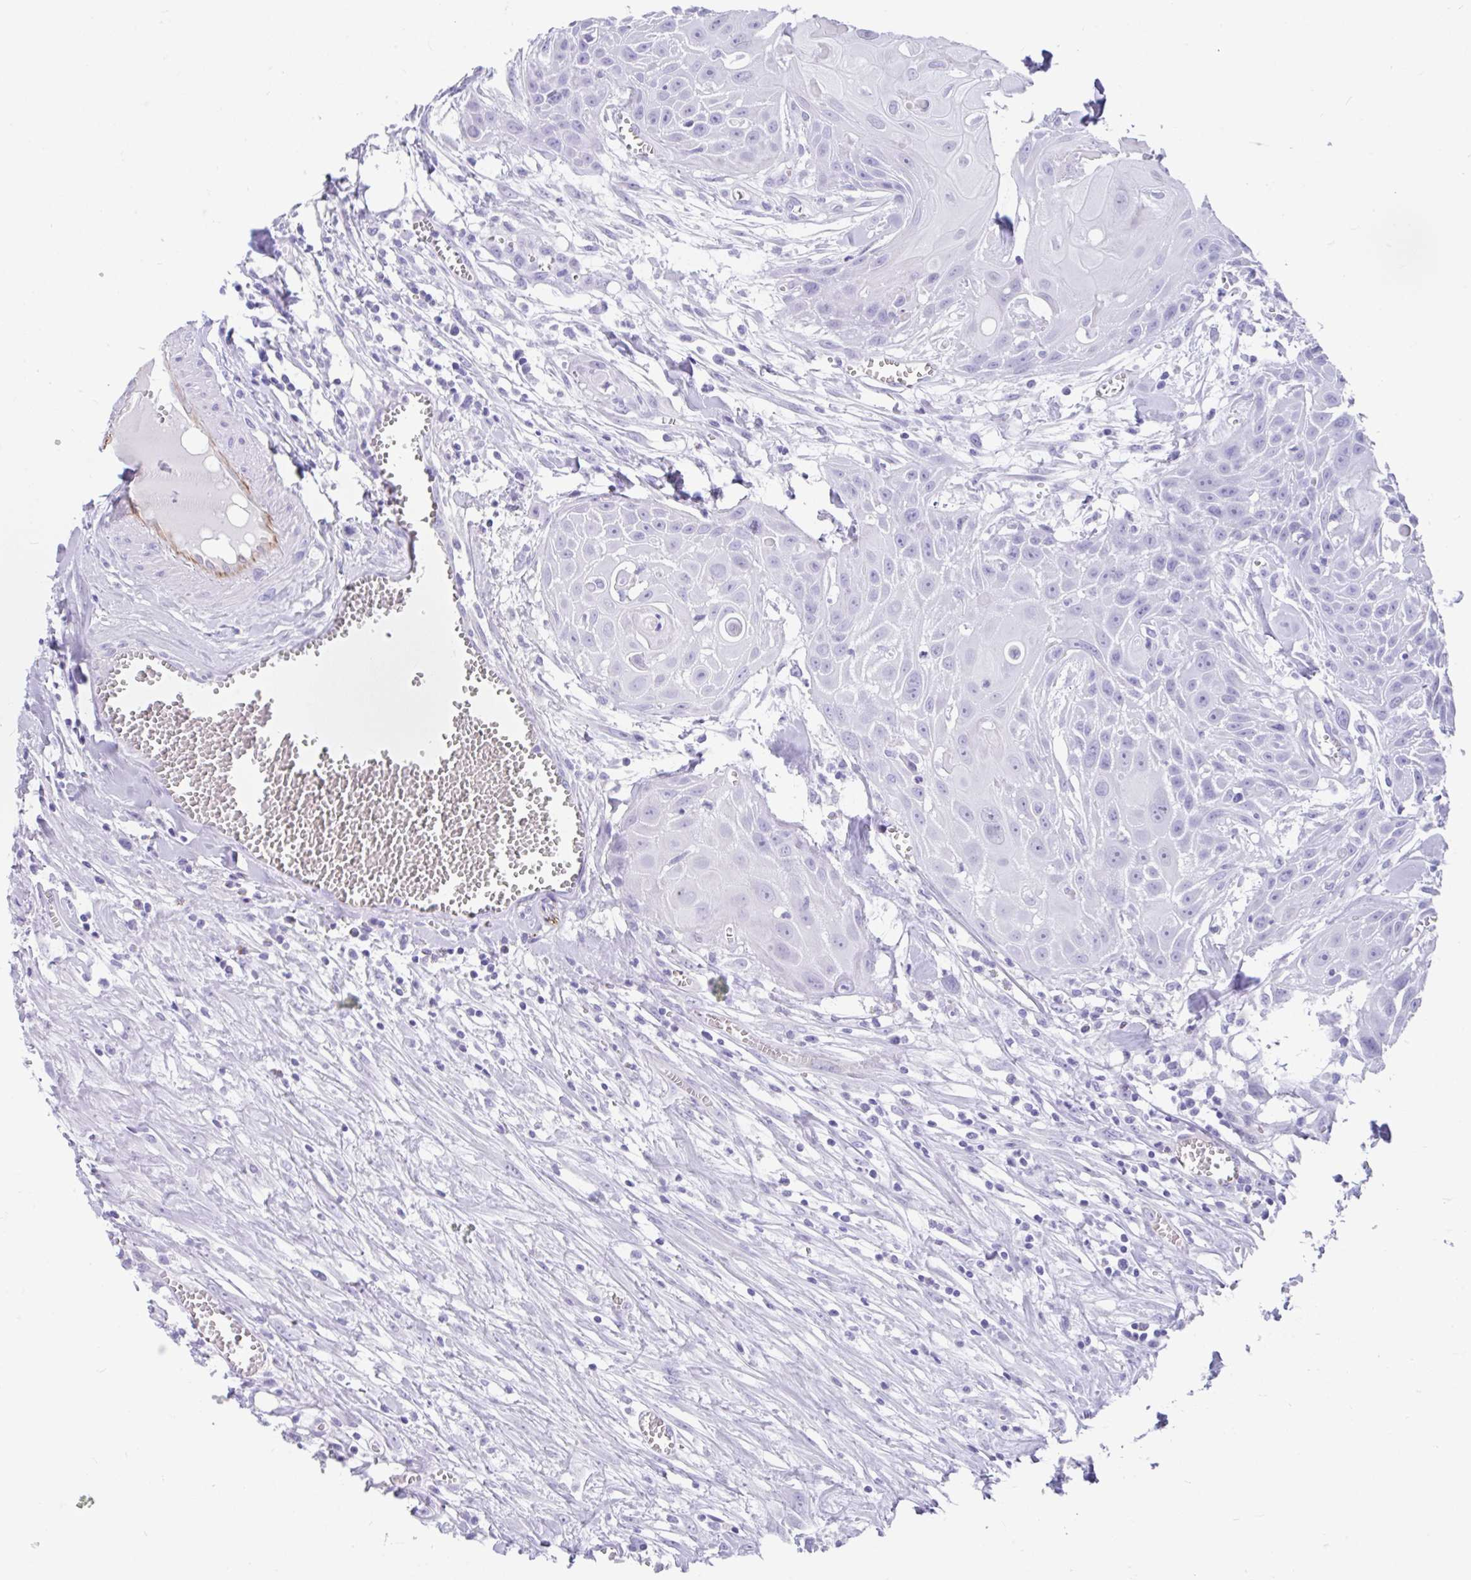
{"staining": {"intensity": "negative", "quantity": "none", "location": "none"}, "tissue": "head and neck cancer", "cell_type": "Tumor cells", "image_type": "cancer", "snomed": [{"axis": "morphology", "description": "Squamous cell carcinoma, NOS"}, {"axis": "topography", "description": "Lymph node"}, {"axis": "topography", "description": "Salivary gland"}, {"axis": "topography", "description": "Head-Neck"}], "caption": "The histopathology image exhibits no staining of tumor cells in squamous cell carcinoma (head and neck).", "gene": "FAM107A", "patient": {"sex": "female", "age": 74}}